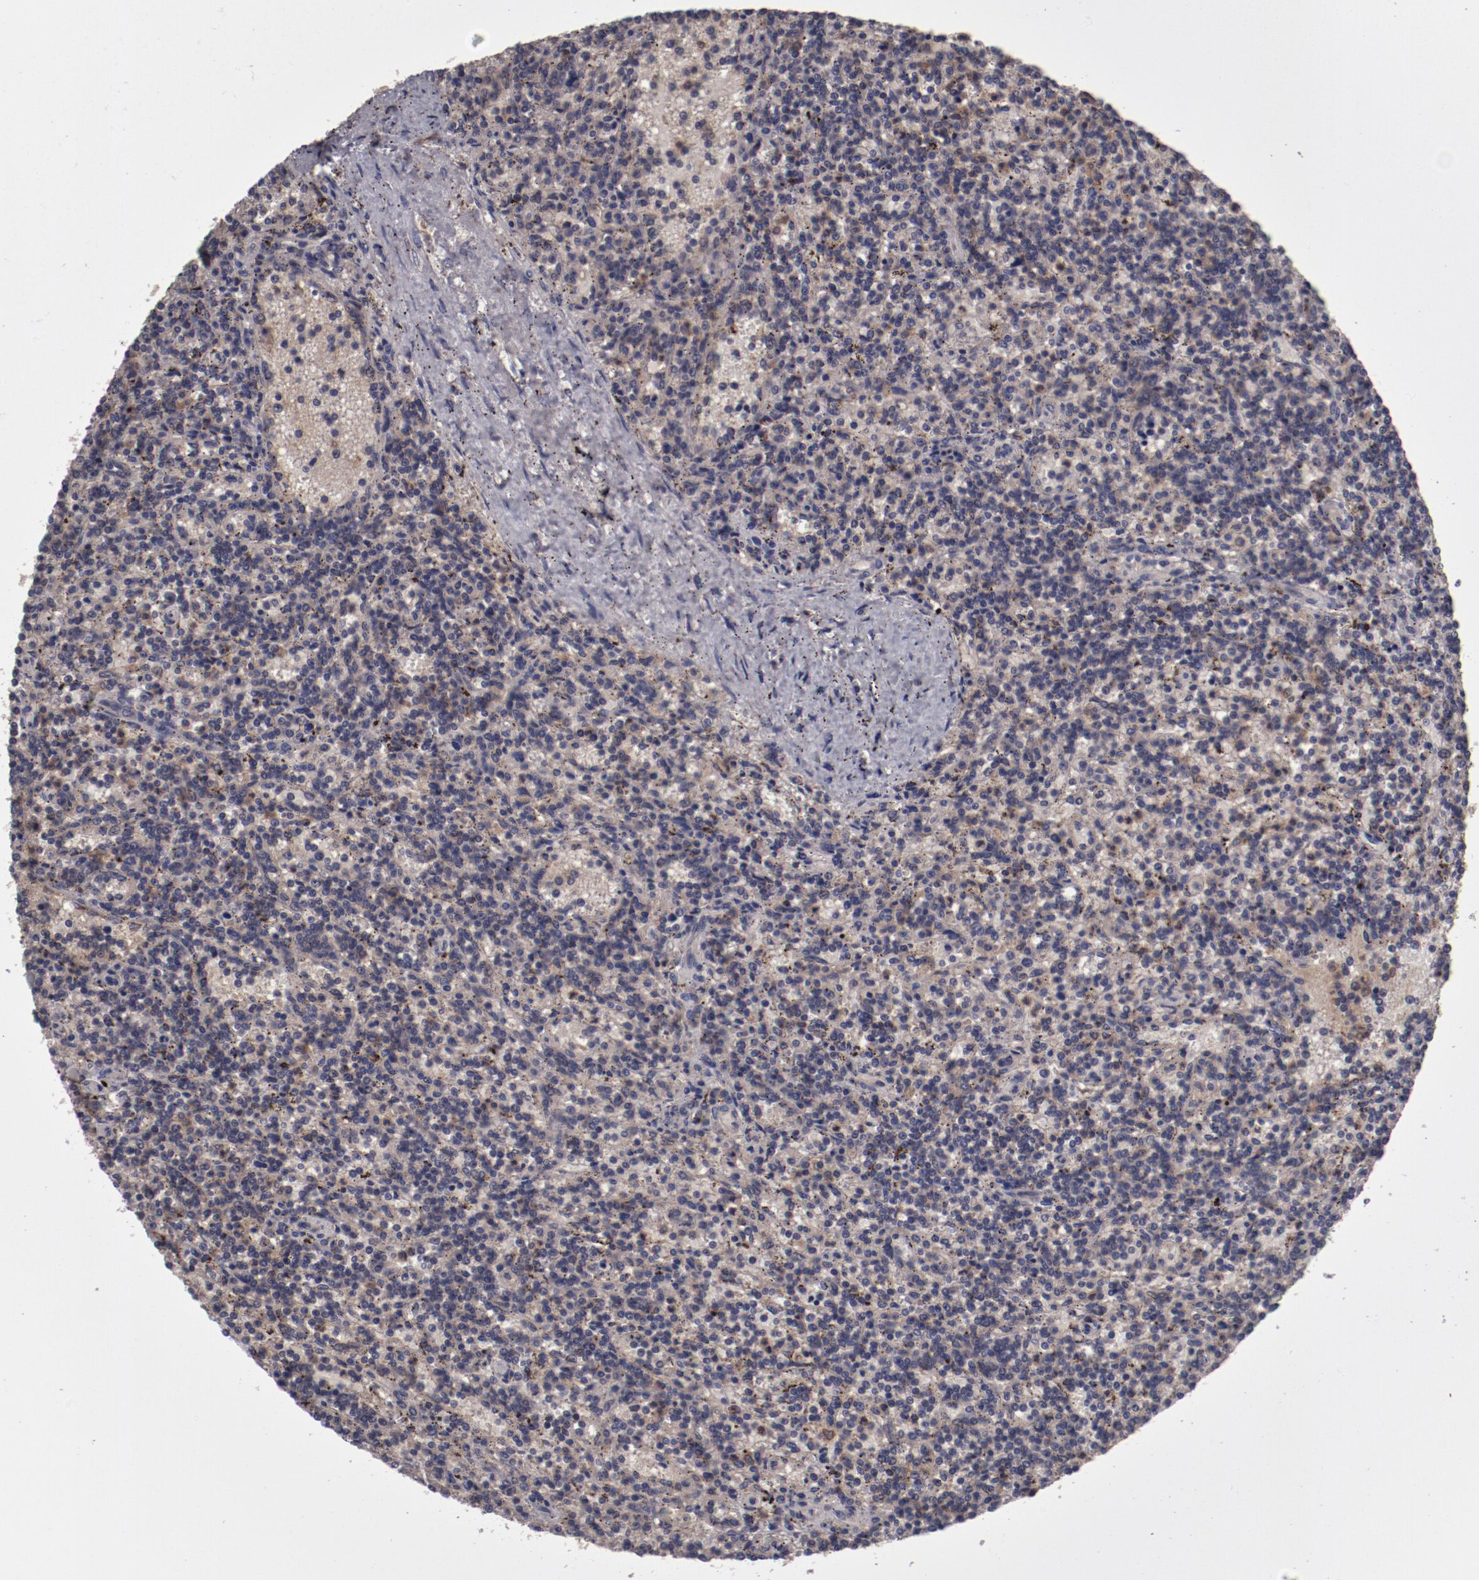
{"staining": {"intensity": "weak", "quantity": "<25%", "location": "cytoplasmic/membranous"}, "tissue": "lymphoma", "cell_type": "Tumor cells", "image_type": "cancer", "snomed": [{"axis": "morphology", "description": "Malignant lymphoma, non-Hodgkin's type, Low grade"}, {"axis": "topography", "description": "Spleen"}], "caption": "A high-resolution micrograph shows immunohistochemistry (IHC) staining of low-grade malignant lymphoma, non-Hodgkin's type, which demonstrates no significant expression in tumor cells.", "gene": "CP", "patient": {"sex": "male", "age": 73}}